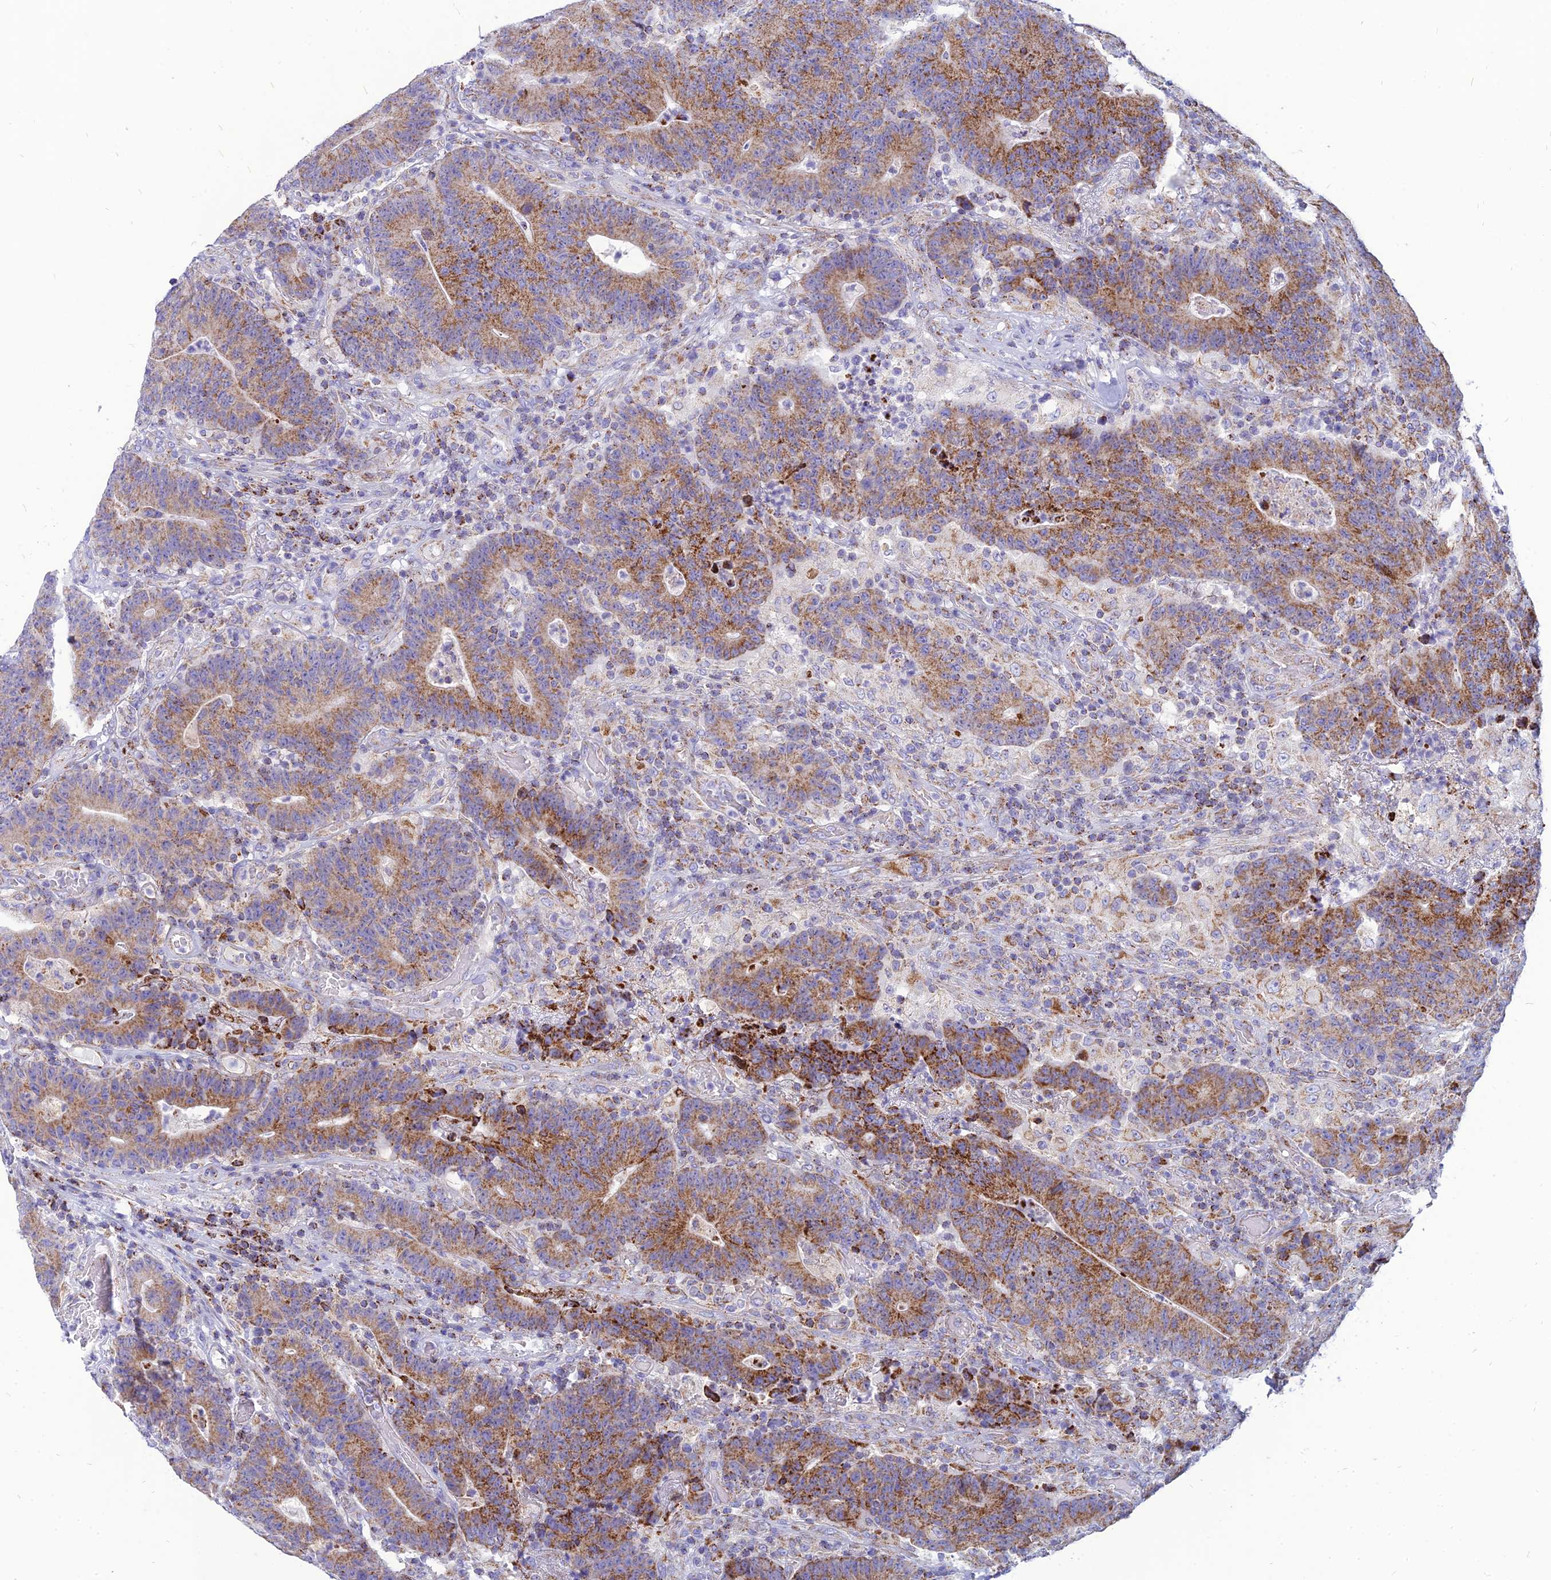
{"staining": {"intensity": "moderate", "quantity": ">75%", "location": "cytoplasmic/membranous"}, "tissue": "colorectal cancer", "cell_type": "Tumor cells", "image_type": "cancer", "snomed": [{"axis": "morphology", "description": "Normal tissue, NOS"}, {"axis": "morphology", "description": "Adenocarcinoma, NOS"}, {"axis": "topography", "description": "Colon"}], "caption": "Immunohistochemical staining of colorectal cancer (adenocarcinoma) displays medium levels of moderate cytoplasmic/membranous protein expression in approximately >75% of tumor cells.", "gene": "PACC1", "patient": {"sex": "female", "age": 75}}